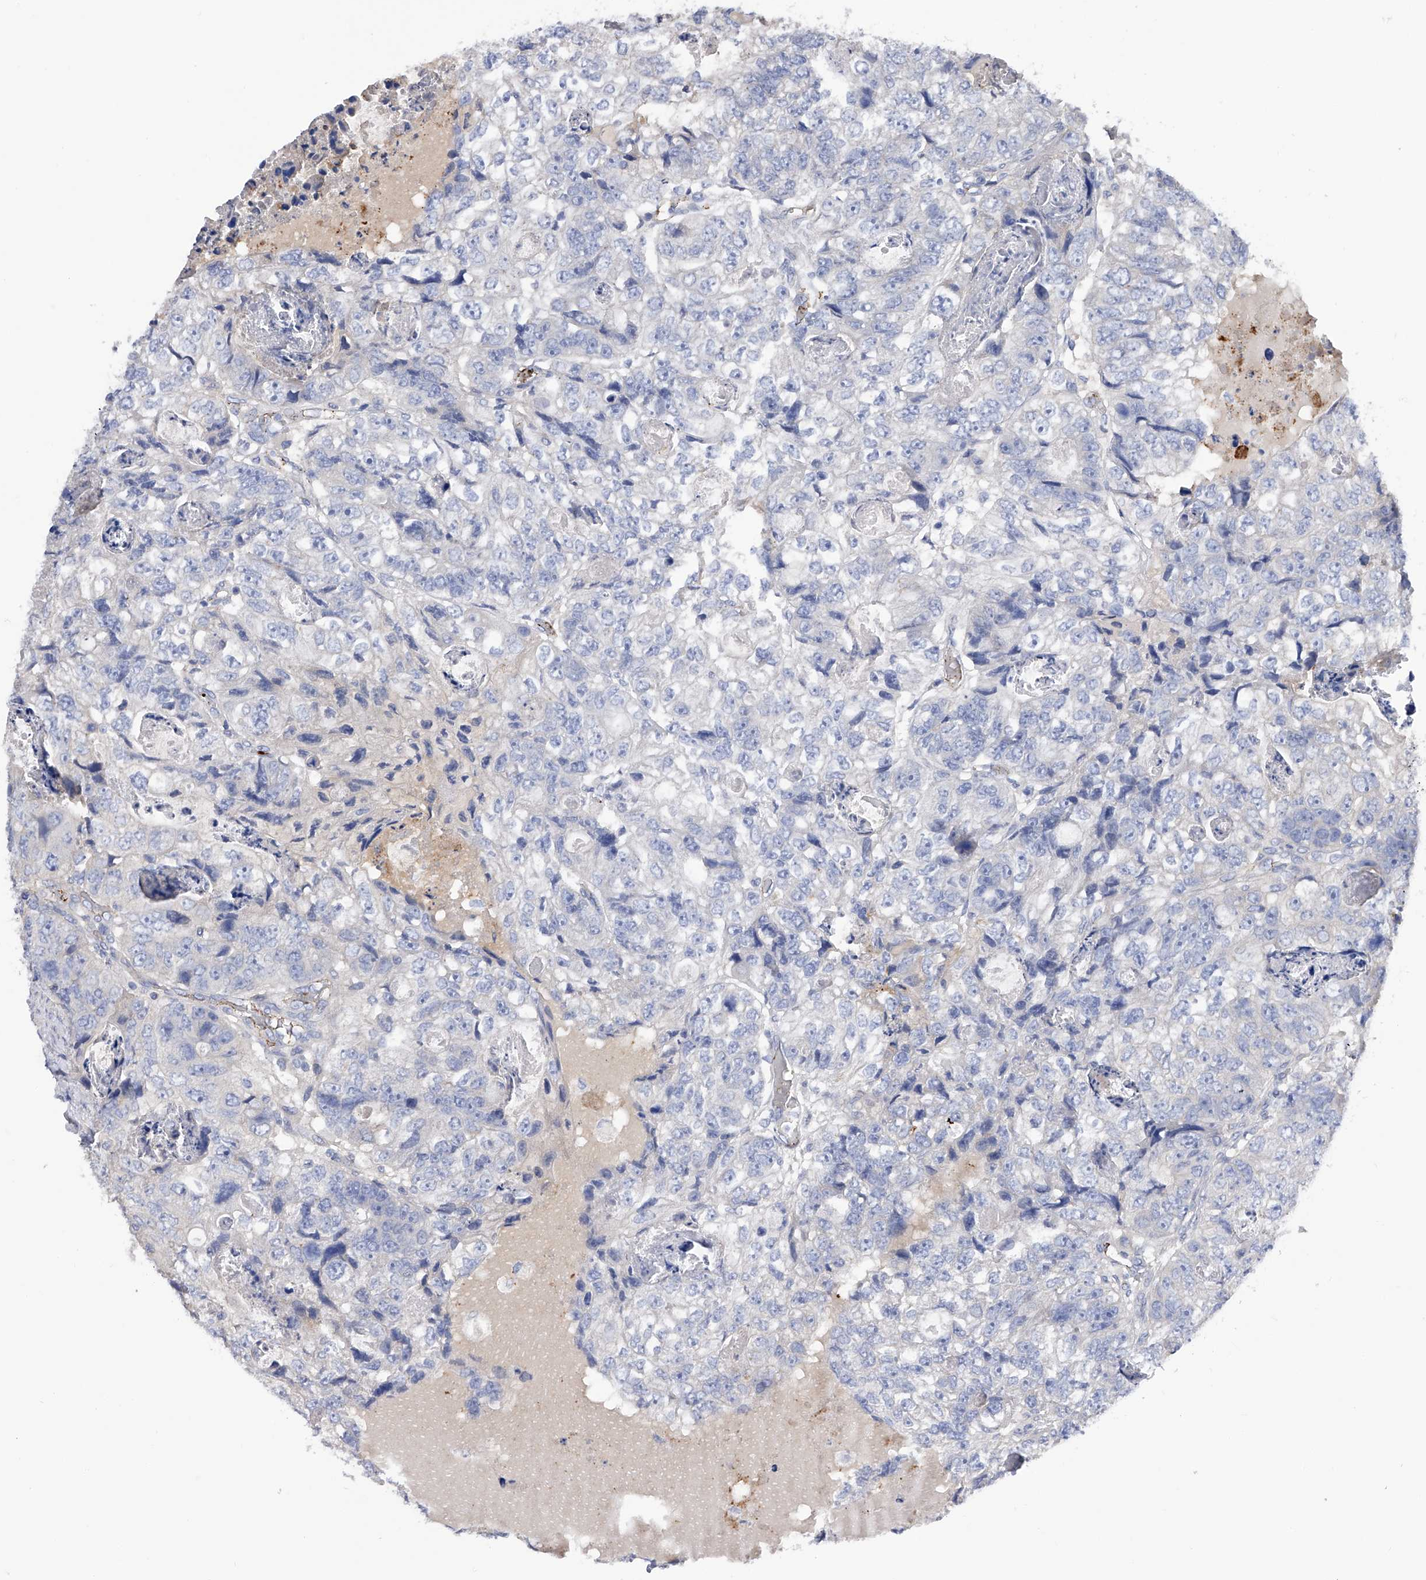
{"staining": {"intensity": "negative", "quantity": "none", "location": "none"}, "tissue": "colorectal cancer", "cell_type": "Tumor cells", "image_type": "cancer", "snomed": [{"axis": "morphology", "description": "Adenocarcinoma, NOS"}, {"axis": "topography", "description": "Rectum"}], "caption": "Adenocarcinoma (colorectal) was stained to show a protein in brown. There is no significant expression in tumor cells.", "gene": "RWDD2A", "patient": {"sex": "male", "age": 59}}